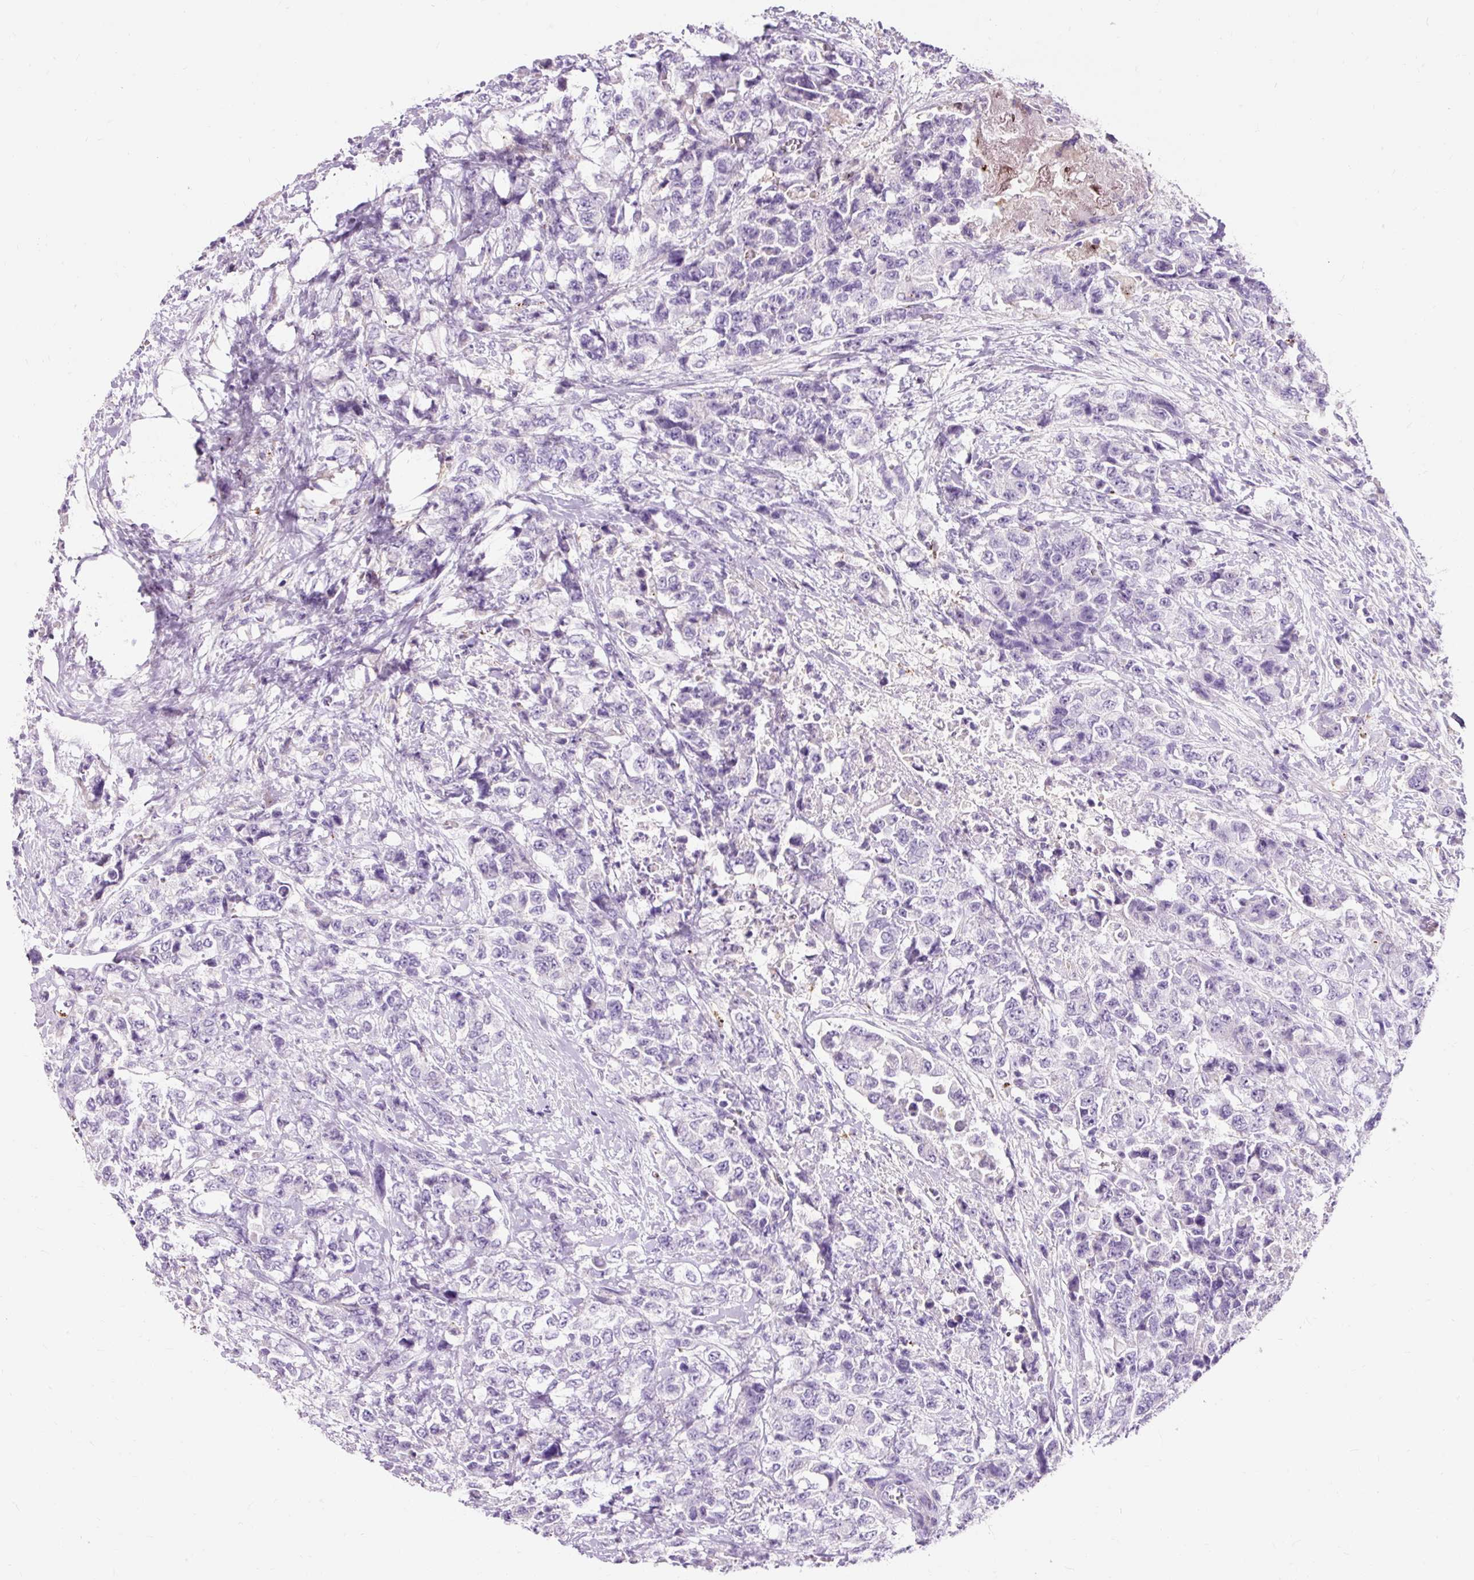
{"staining": {"intensity": "negative", "quantity": "none", "location": "none"}, "tissue": "urothelial cancer", "cell_type": "Tumor cells", "image_type": "cancer", "snomed": [{"axis": "morphology", "description": "Urothelial carcinoma, High grade"}, {"axis": "topography", "description": "Urinary bladder"}], "caption": "Tumor cells are negative for protein expression in human high-grade urothelial carcinoma.", "gene": "CLDN25", "patient": {"sex": "female", "age": 78}}